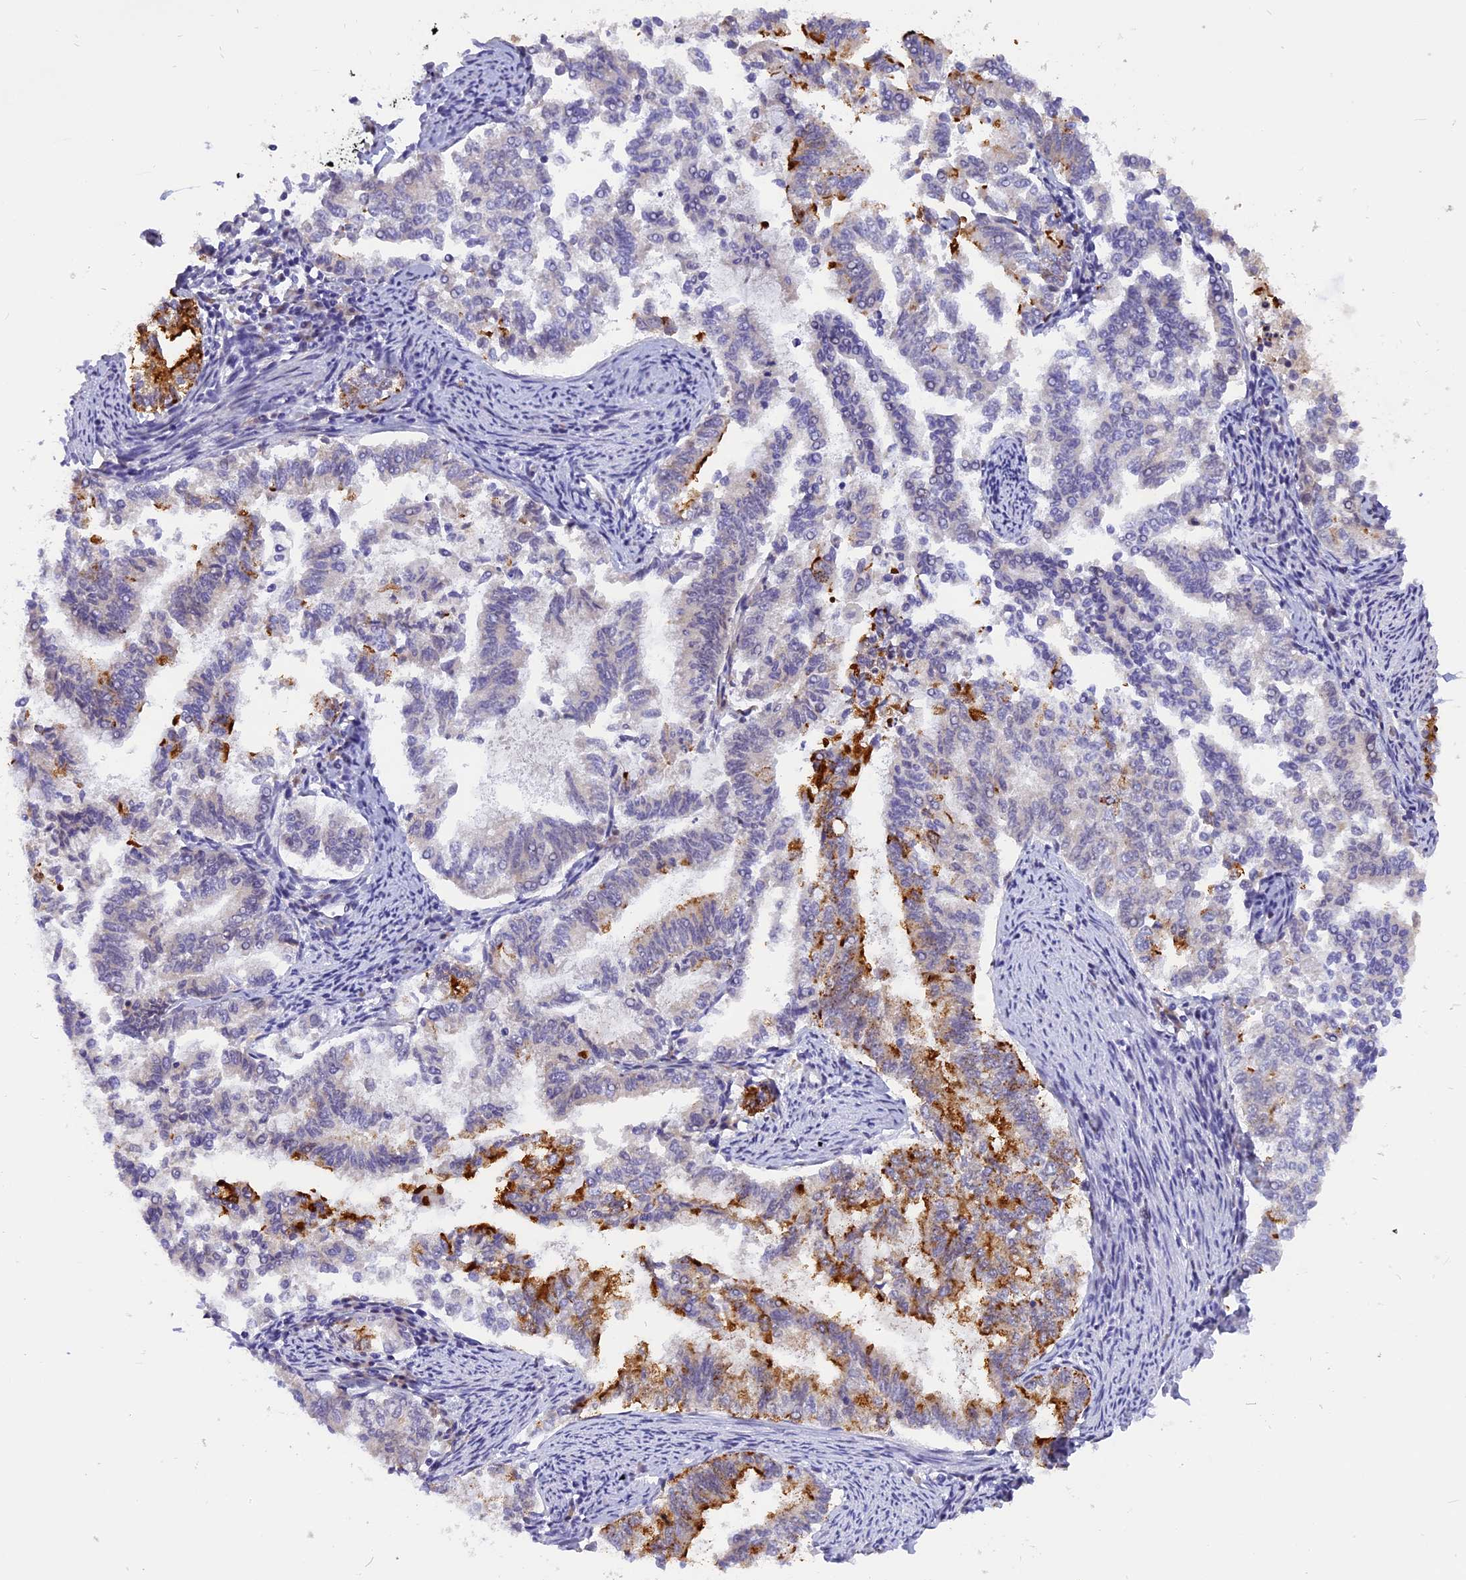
{"staining": {"intensity": "strong", "quantity": "<25%", "location": "cytoplasmic/membranous"}, "tissue": "endometrial cancer", "cell_type": "Tumor cells", "image_type": "cancer", "snomed": [{"axis": "morphology", "description": "Adenocarcinoma, NOS"}, {"axis": "topography", "description": "Endometrium"}], "caption": "This image reveals immunohistochemistry (IHC) staining of endometrial adenocarcinoma, with medium strong cytoplasmic/membranous expression in about <25% of tumor cells.", "gene": "RABGGTA", "patient": {"sex": "female", "age": 79}}